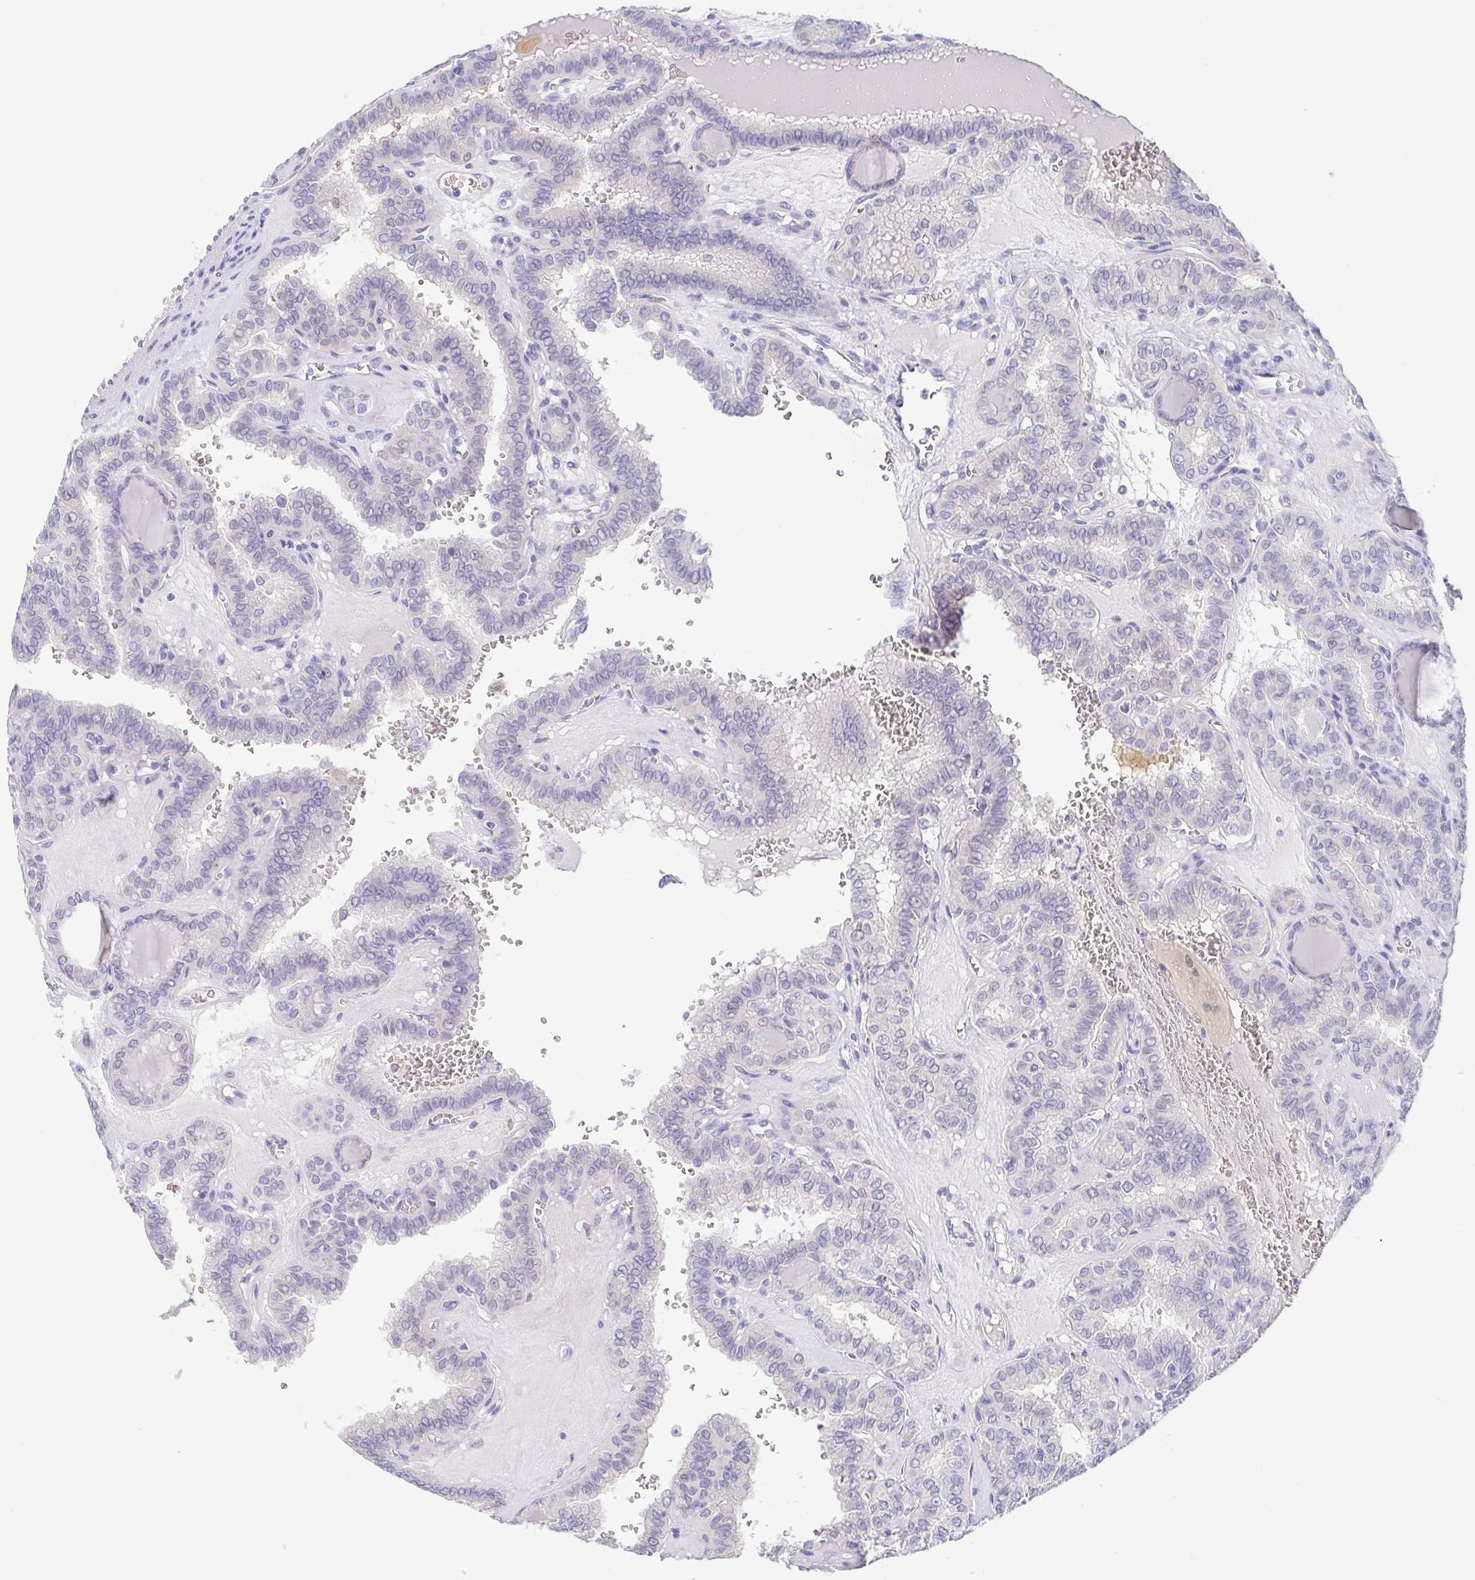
{"staining": {"intensity": "negative", "quantity": "none", "location": "none"}, "tissue": "thyroid cancer", "cell_type": "Tumor cells", "image_type": "cancer", "snomed": [{"axis": "morphology", "description": "Papillary adenocarcinoma, NOS"}, {"axis": "topography", "description": "Thyroid gland"}], "caption": "The photomicrograph demonstrates no significant positivity in tumor cells of thyroid cancer.", "gene": "FABP3", "patient": {"sex": "female", "age": 41}}